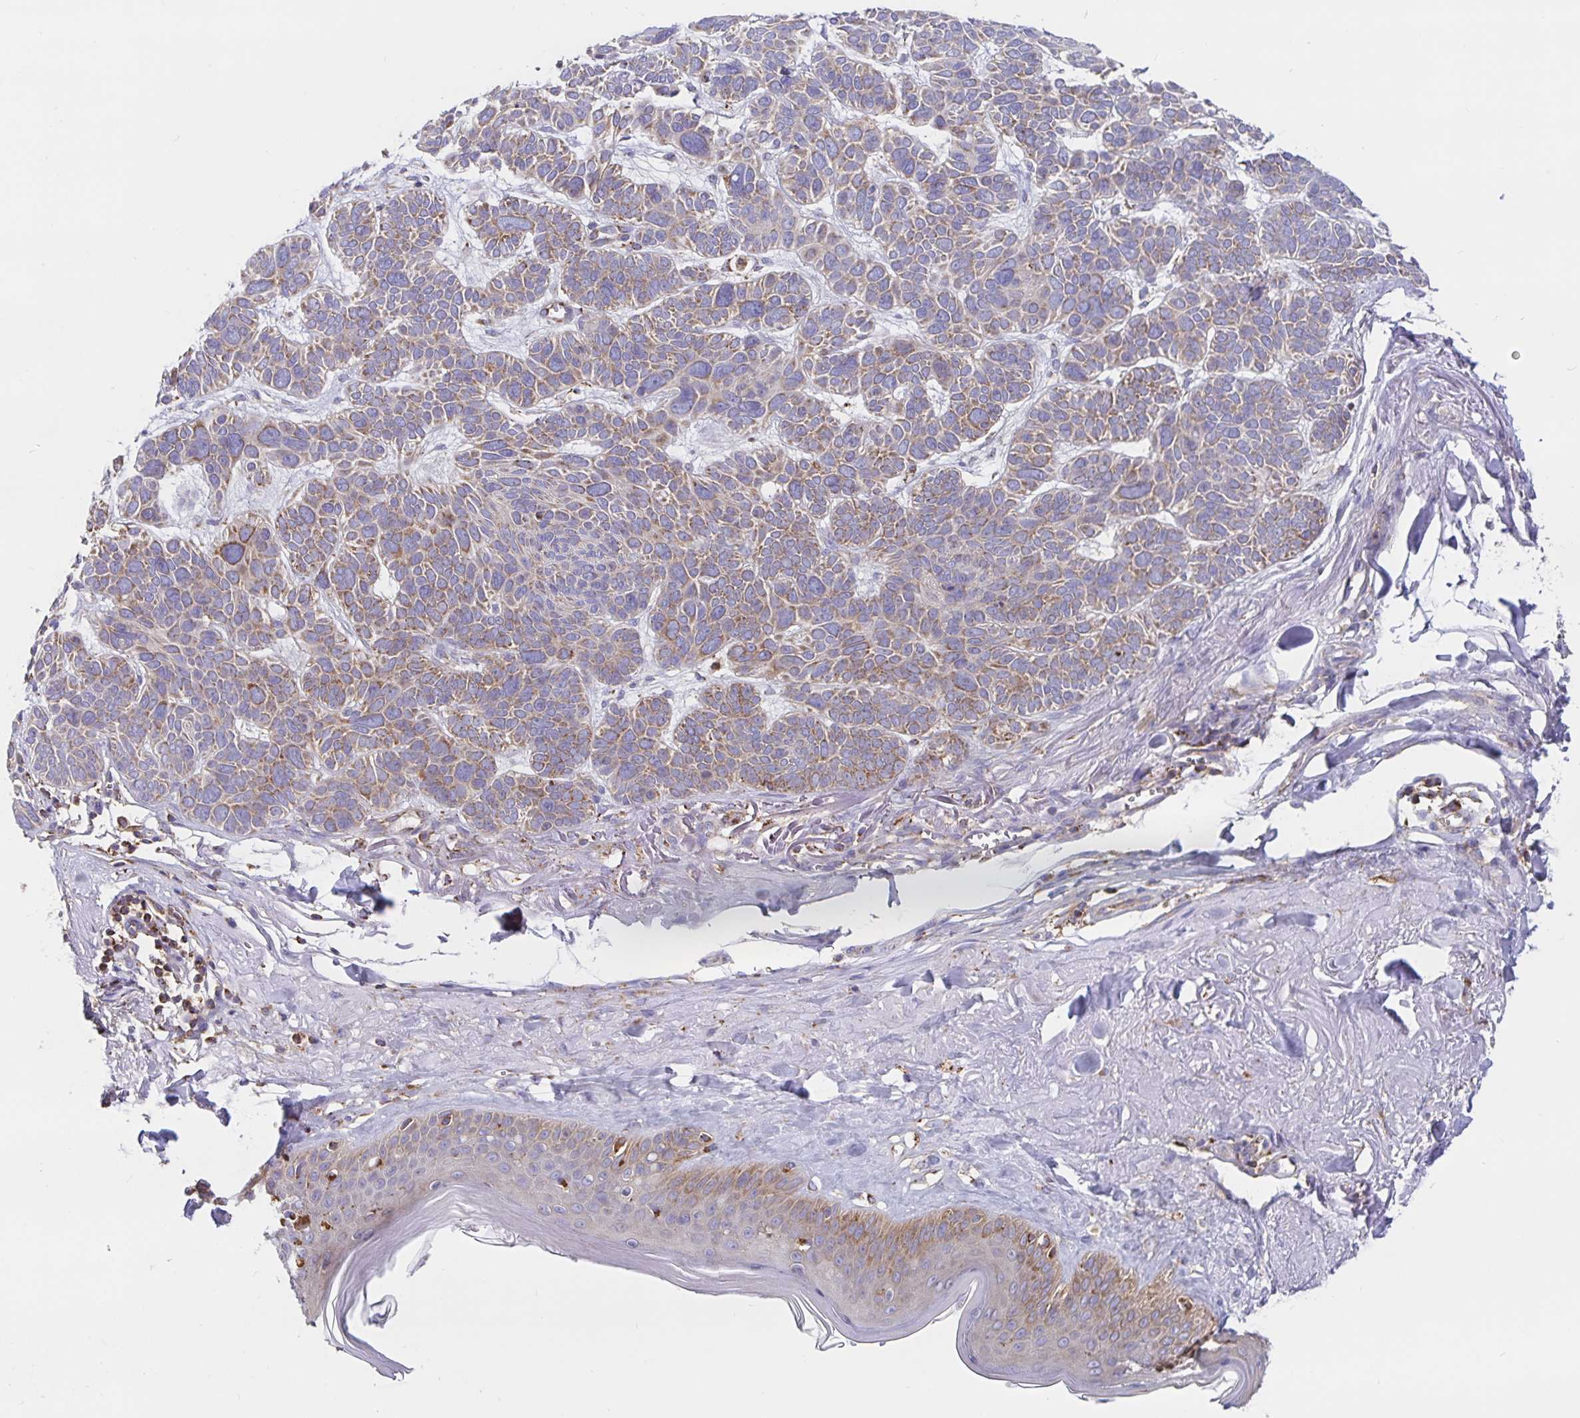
{"staining": {"intensity": "weak", "quantity": ">75%", "location": "cytoplasmic/membranous"}, "tissue": "skin cancer", "cell_type": "Tumor cells", "image_type": "cancer", "snomed": [{"axis": "morphology", "description": "Basal cell carcinoma"}, {"axis": "morphology", "description": "BCC, low aggressive"}, {"axis": "topography", "description": "Skin"}, {"axis": "topography", "description": "Skin of face"}], "caption": "The photomicrograph demonstrates immunohistochemical staining of skin cancer. There is weak cytoplasmic/membranous expression is appreciated in about >75% of tumor cells.", "gene": "PRDX3", "patient": {"sex": "male", "age": 73}}